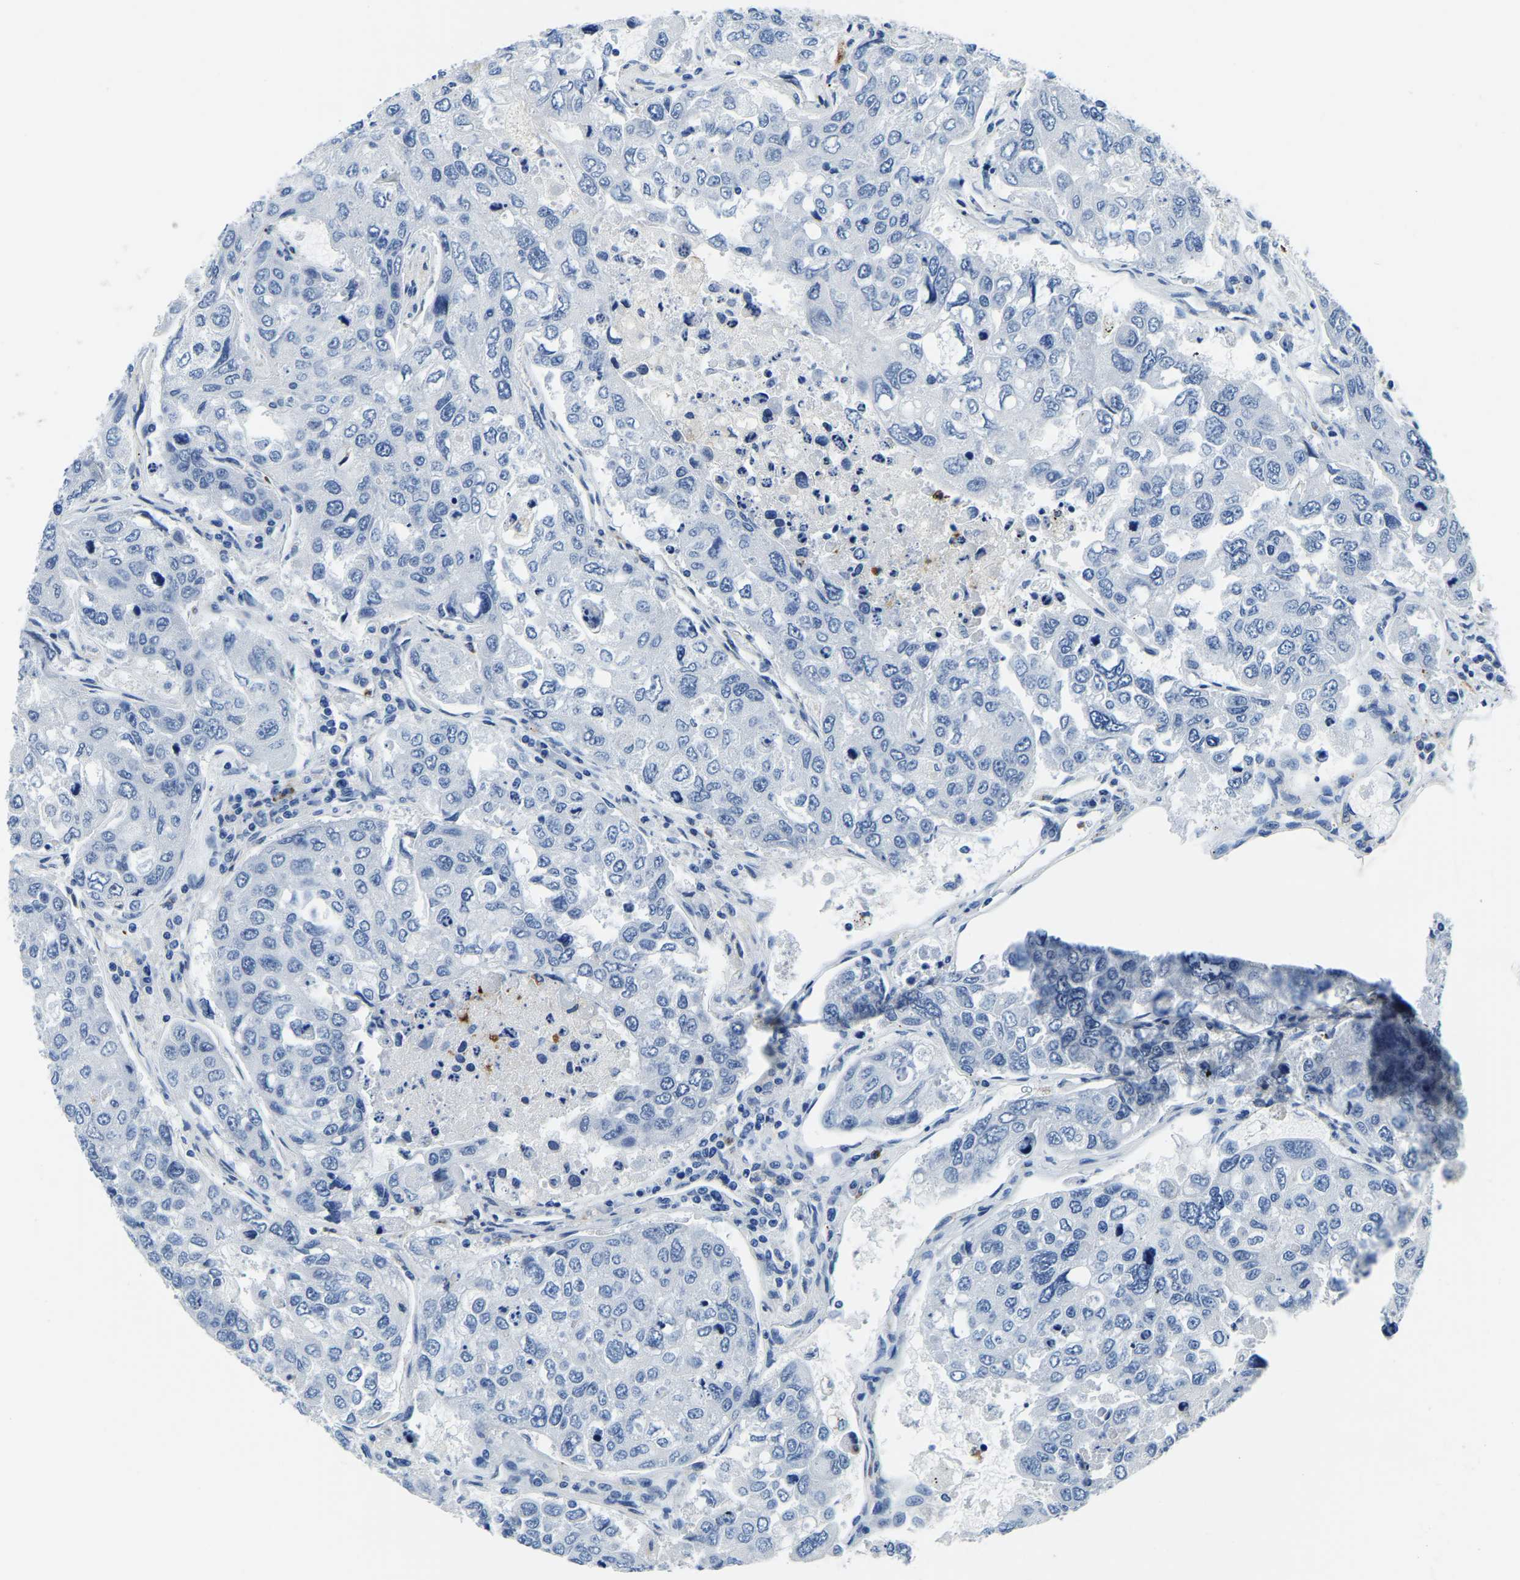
{"staining": {"intensity": "negative", "quantity": "none", "location": "none"}, "tissue": "urothelial cancer", "cell_type": "Tumor cells", "image_type": "cancer", "snomed": [{"axis": "morphology", "description": "Urothelial carcinoma, High grade"}, {"axis": "topography", "description": "Lymph node"}, {"axis": "topography", "description": "Urinary bladder"}], "caption": "IHC histopathology image of neoplastic tissue: urothelial carcinoma (high-grade) stained with DAB exhibits no significant protein expression in tumor cells. (DAB IHC with hematoxylin counter stain).", "gene": "MS4A3", "patient": {"sex": "male", "age": 51}}